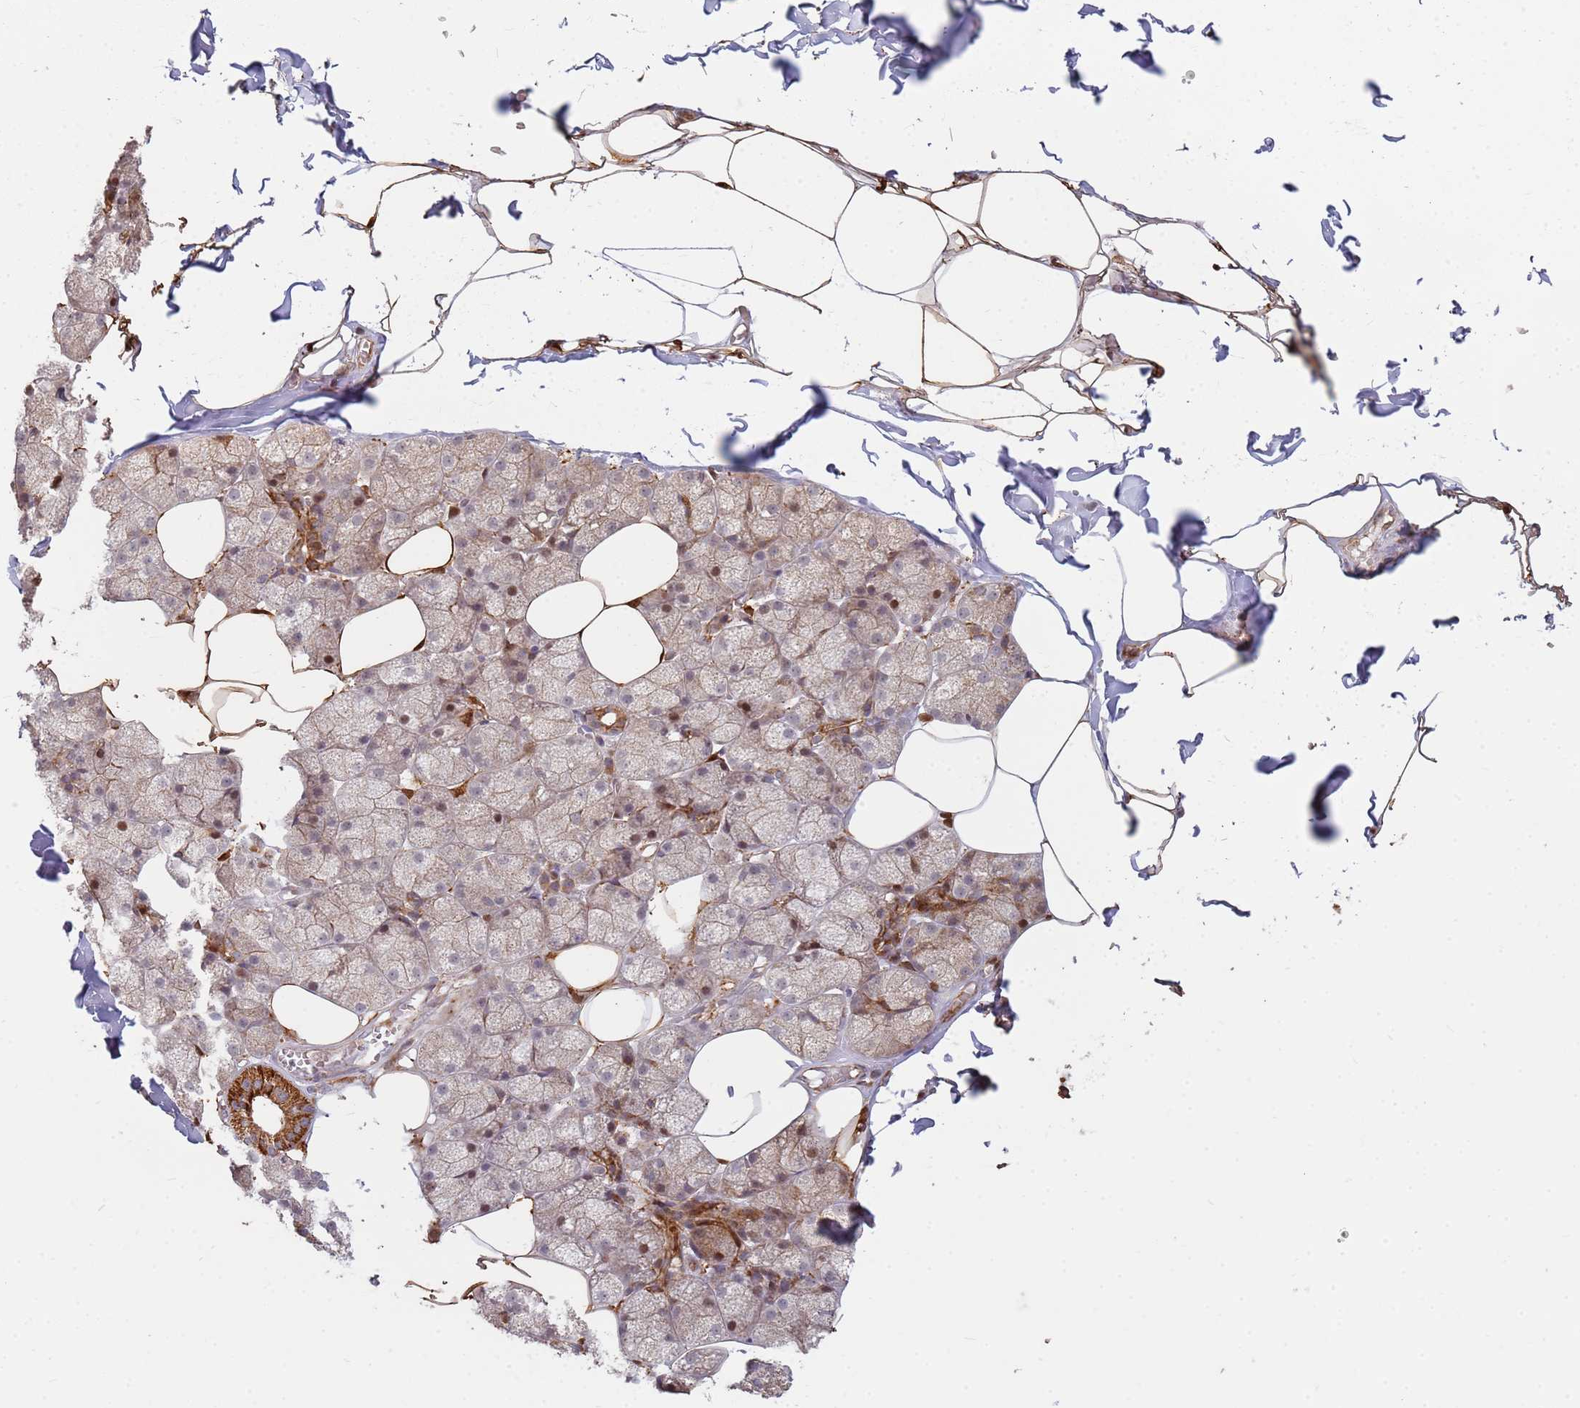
{"staining": {"intensity": "moderate", "quantity": ">75%", "location": "cytoplasmic/membranous"}, "tissue": "adipose tissue", "cell_type": "Adipocytes", "image_type": "normal", "snomed": [{"axis": "morphology", "description": "Normal tissue, NOS"}, {"axis": "topography", "description": "Salivary gland"}, {"axis": "topography", "description": "Peripheral nerve tissue"}], "caption": "Adipose tissue was stained to show a protein in brown. There is medium levels of moderate cytoplasmic/membranous staining in about >75% of adipocytes. The staining was performed using DAB (3,3'-diaminobenzidine) to visualize the protein expression in brown, while the nuclei were stained in blue with hematoxylin (Magnification: 20x).", "gene": "MPEG1", "patient": {"sex": "male", "age": 38}}